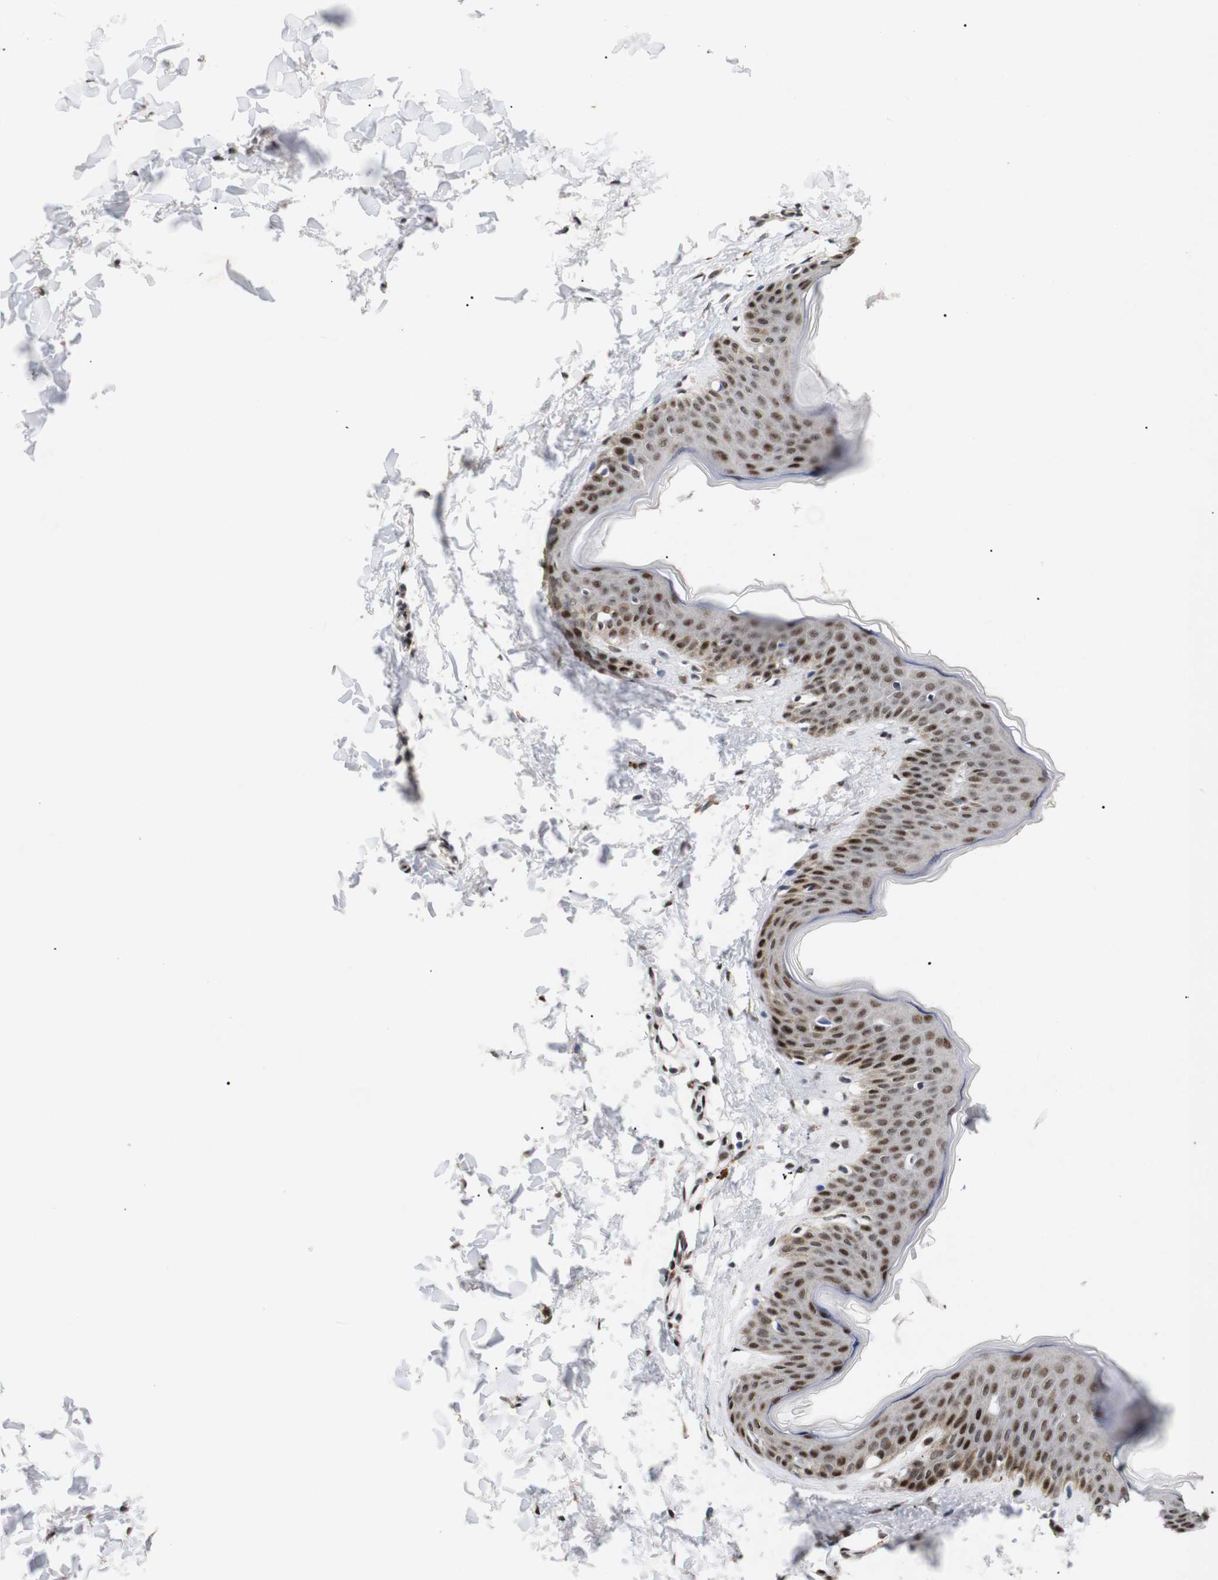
{"staining": {"intensity": "moderate", "quantity": ">75%", "location": "nuclear"}, "tissue": "skin", "cell_type": "Fibroblasts", "image_type": "normal", "snomed": [{"axis": "morphology", "description": "Normal tissue, NOS"}, {"axis": "topography", "description": "Skin"}], "caption": "Immunohistochemistry (IHC) of normal human skin demonstrates medium levels of moderate nuclear positivity in approximately >75% of fibroblasts. (Stains: DAB in brown, nuclei in blue, Microscopy: brightfield microscopy at high magnification).", "gene": "PYM1", "patient": {"sex": "female", "age": 17}}